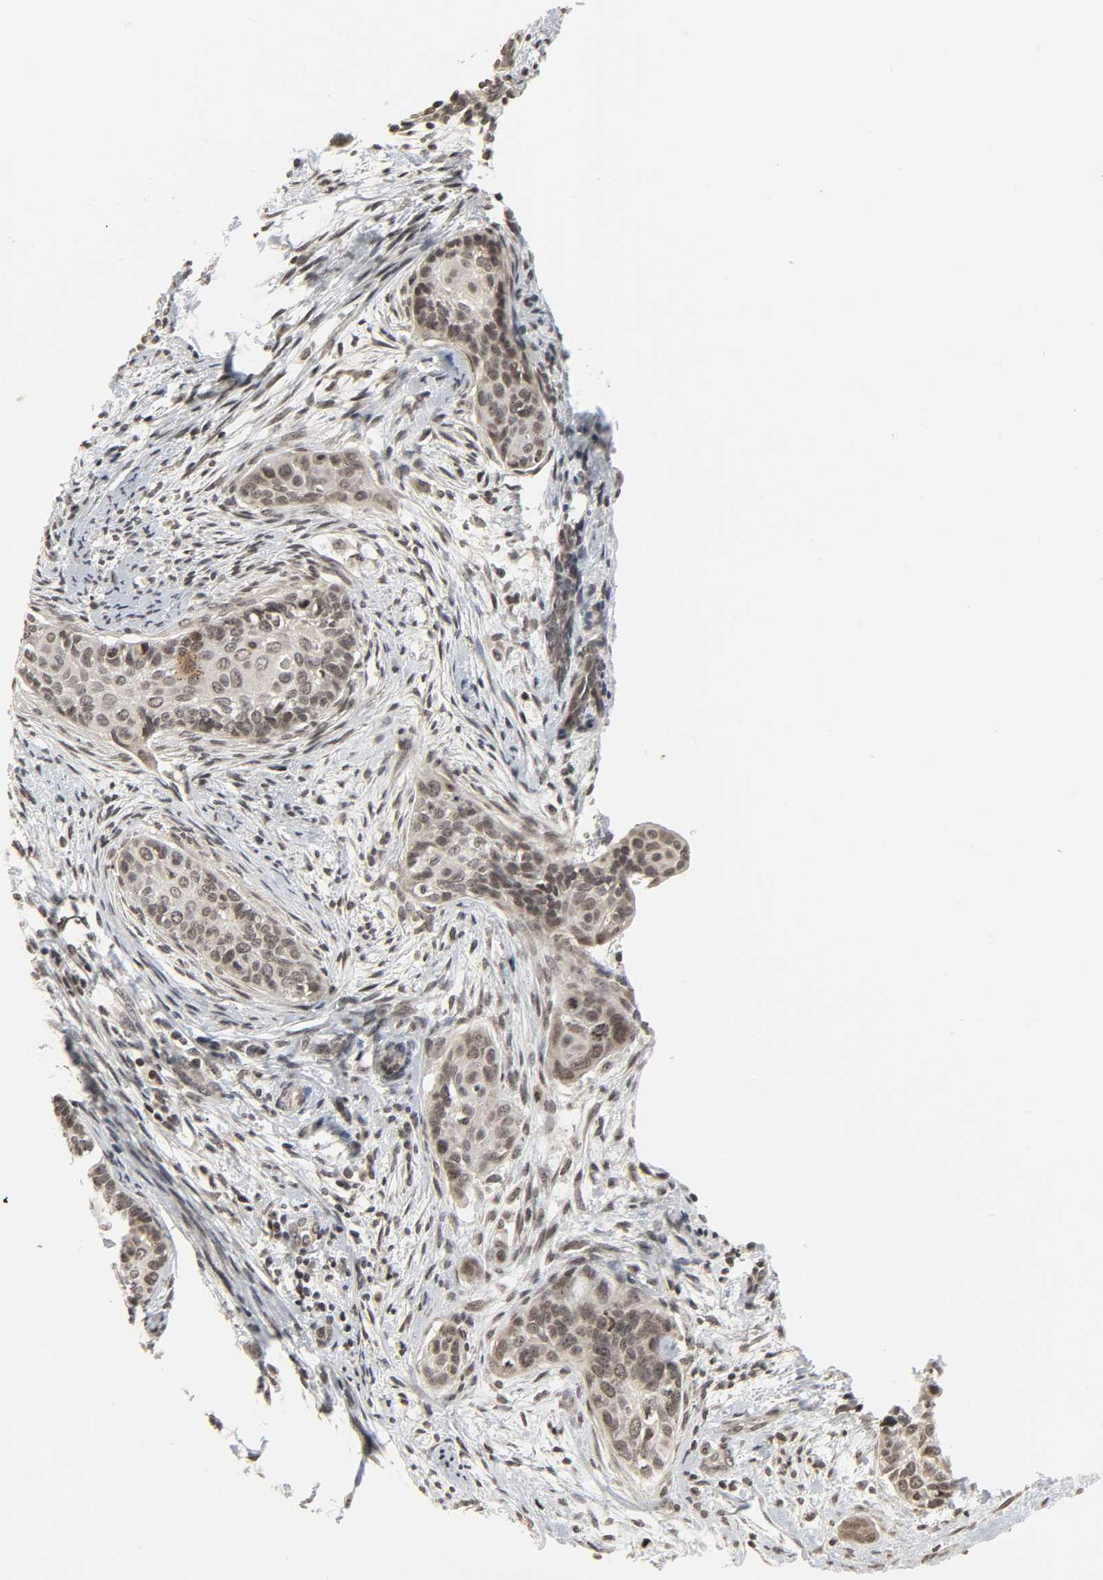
{"staining": {"intensity": "moderate", "quantity": "25%-75%", "location": "nuclear"}, "tissue": "cervical cancer", "cell_type": "Tumor cells", "image_type": "cancer", "snomed": [{"axis": "morphology", "description": "Squamous cell carcinoma, NOS"}, {"axis": "topography", "description": "Cervix"}], "caption": "About 25%-75% of tumor cells in cervical cancer (squamous cell carcinoma) exhibit moderate nuclear protein staining as visualized by brown immunohistochemical staining.", "gene": "XRCC1", "patient": {"sex": "female", "age": 33}}